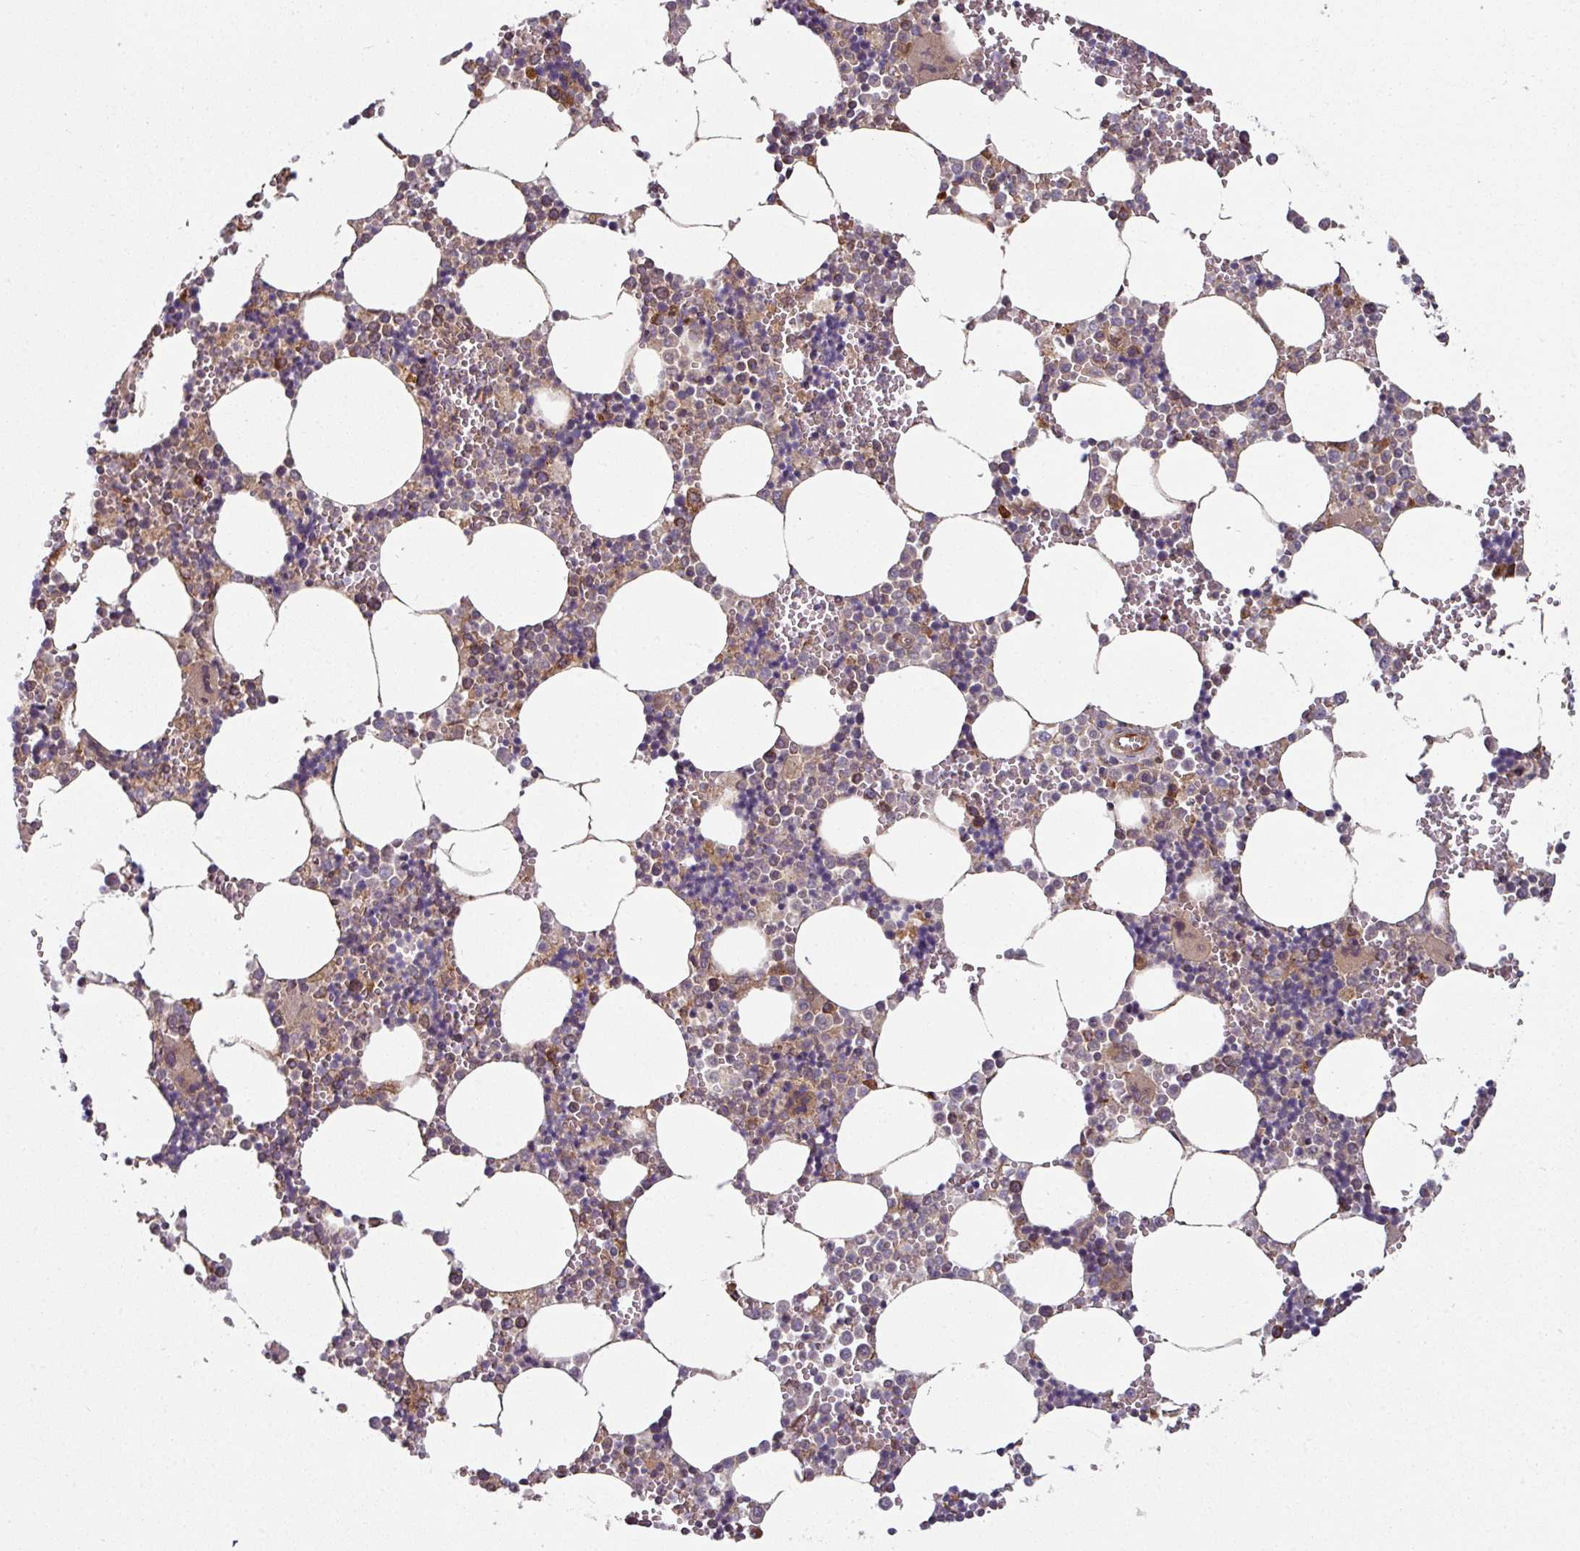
{"staining": {"intensity": "strong", "quantity": "<25%", "location": "cytoplasmic/membranous"}, "tissue": "bone marrow", "cell_type": "Hematopoietic cells", "image_type": "normal", "snomed": [{"axis": "morphology", "description": "Normal tissue, NOS"}, {"axis": "topography", "description": "Bone marrow"}], "caption": "Immunohistochemistry (IHC) of unremarkable human bone marrow reveals medium levels of strong cytoplasmic/membranous positivity in approximately <25% of hematopoietic cells.", "gene": "RAB5A", "patient": {"sex": "male", "age": 54}}